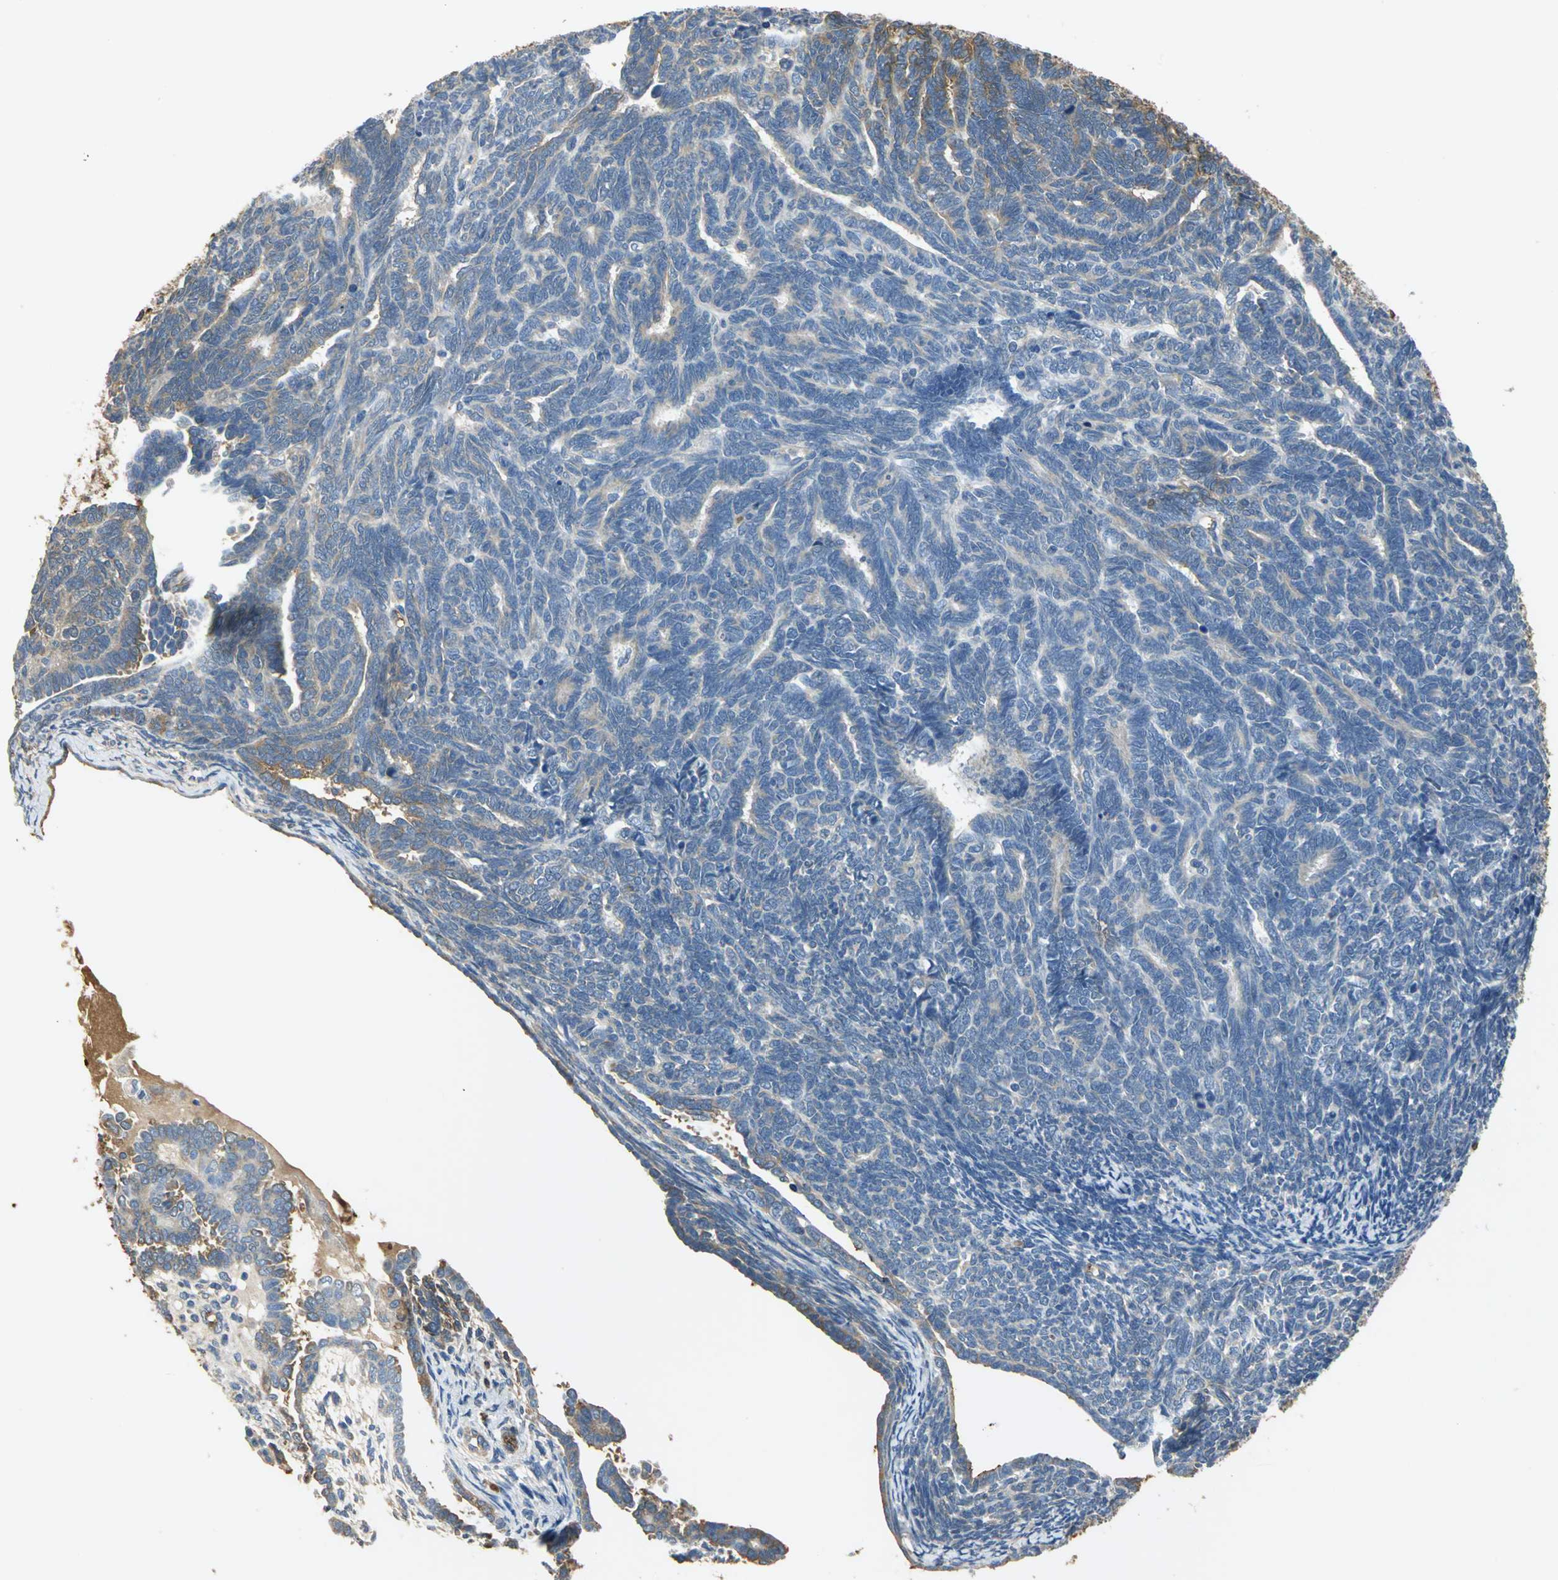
{"staining": {"intensity": "moderate", "quantity": "<25%", "location": "cytoplasmic/membranous"}, "tissue": "endometrial cancer", "cell_type": "Tumor cells", "image_type": "cancer", "snomed": [{"axis": "morphology", "description": "Neoplasm, malignant, NOS"}, {"axis": "topography", "description": "Endometrium"}], "caption": "Tumor cells reveal low levels of moderate cytoplasmic/membranous staining in approximately <25% of cells in human endometrial malignant neoplasm.", "gene": "TREM1", "patient": {"sex": "female", "age": 74}}